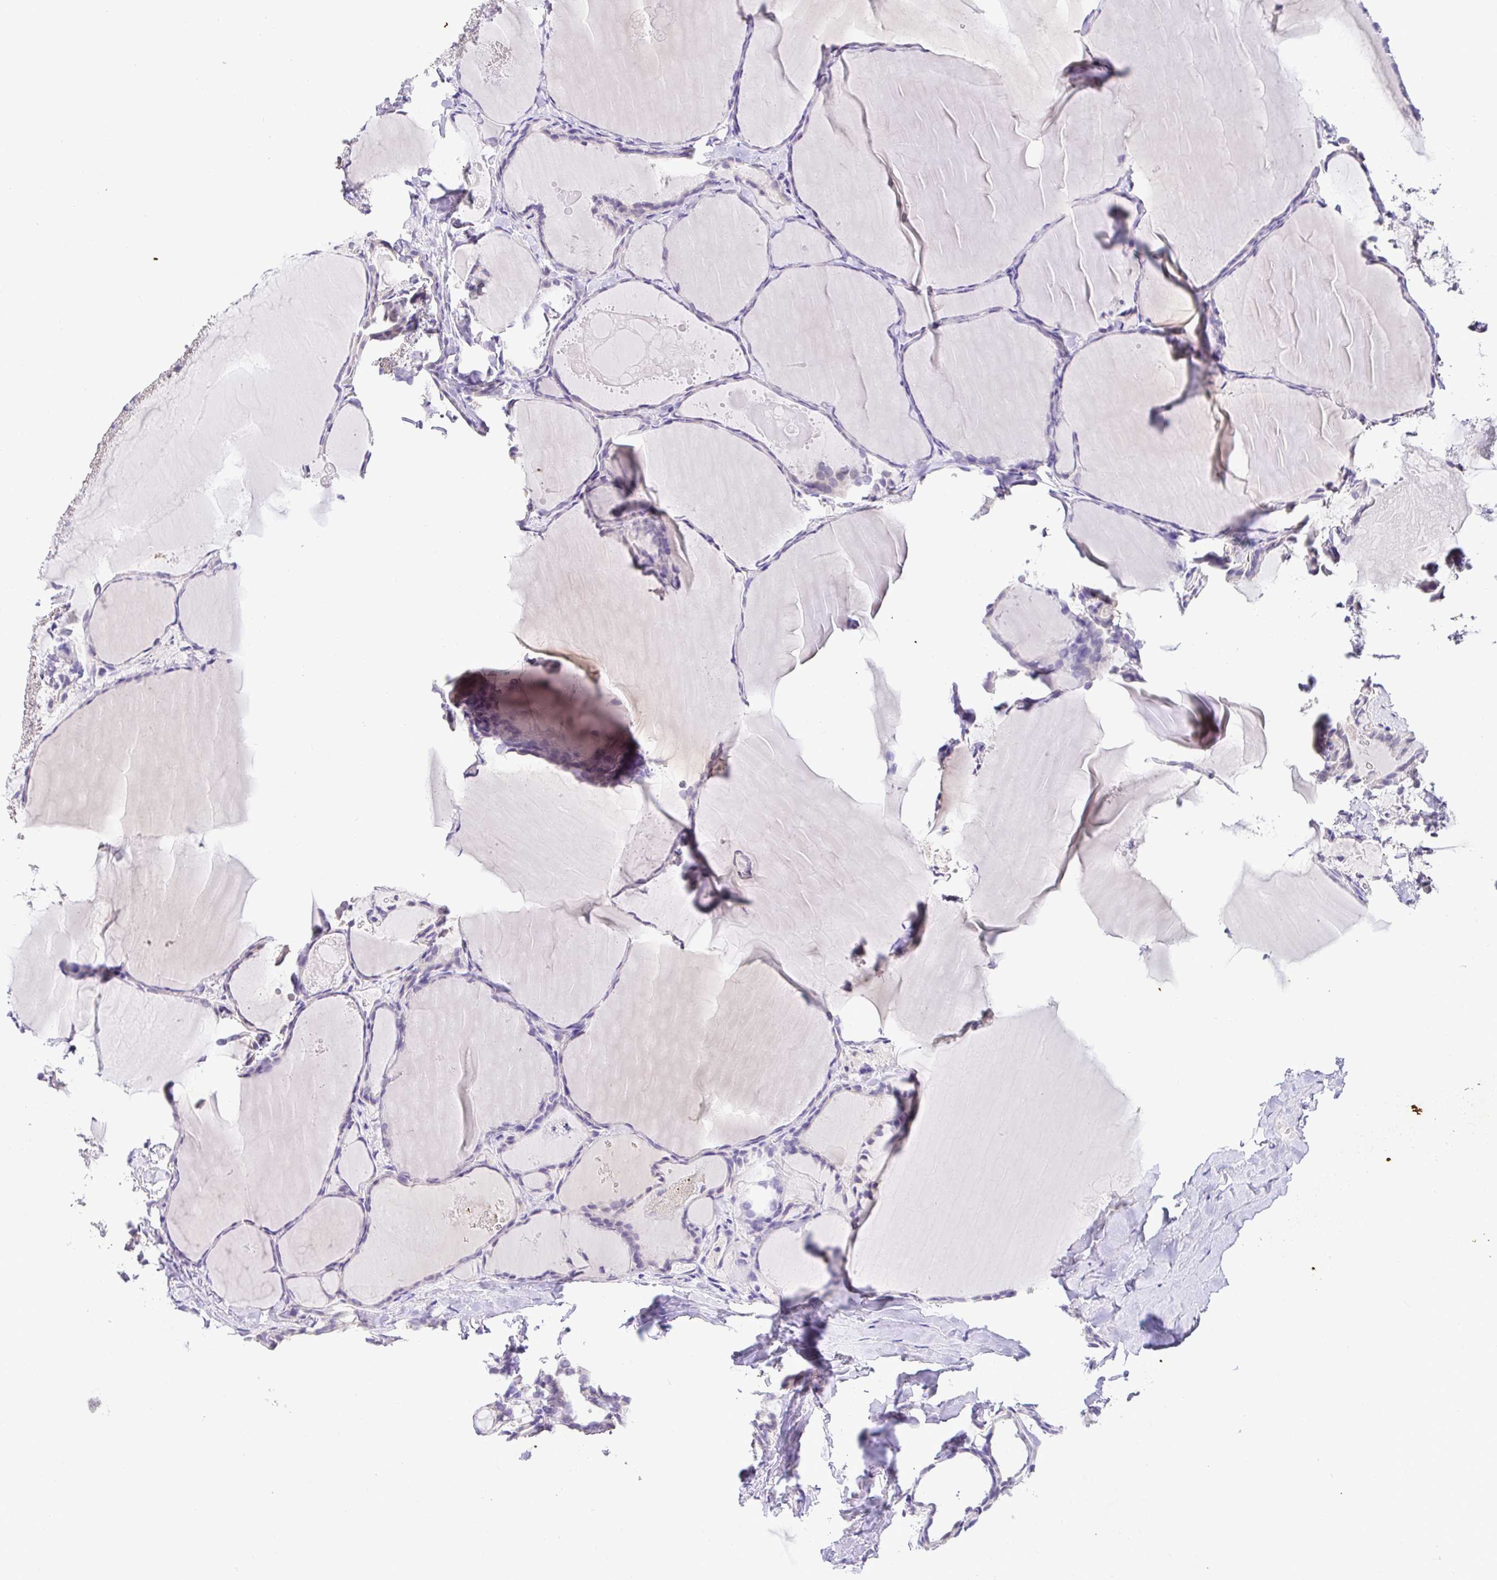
{"staining": {"intensity": "negative", "quantity": "none", "location": "none"}, "tissue": "thyroid cancer", "cell_type": "Tumor cells", "image_type": "cancer", "snomed": [{"axis": "morphology", "description": "Papillary adenocarcinoma, NOS"}, {"axis": "topography", "description": "Thyroid gland"}], "caption": "Protein analysis of thyroid cancer (papillary adenocarcinoma) exhibits no significant positivity in tumor cells.", "gene": "CDO1", "patient": {"sex": "female", "age": 46}}